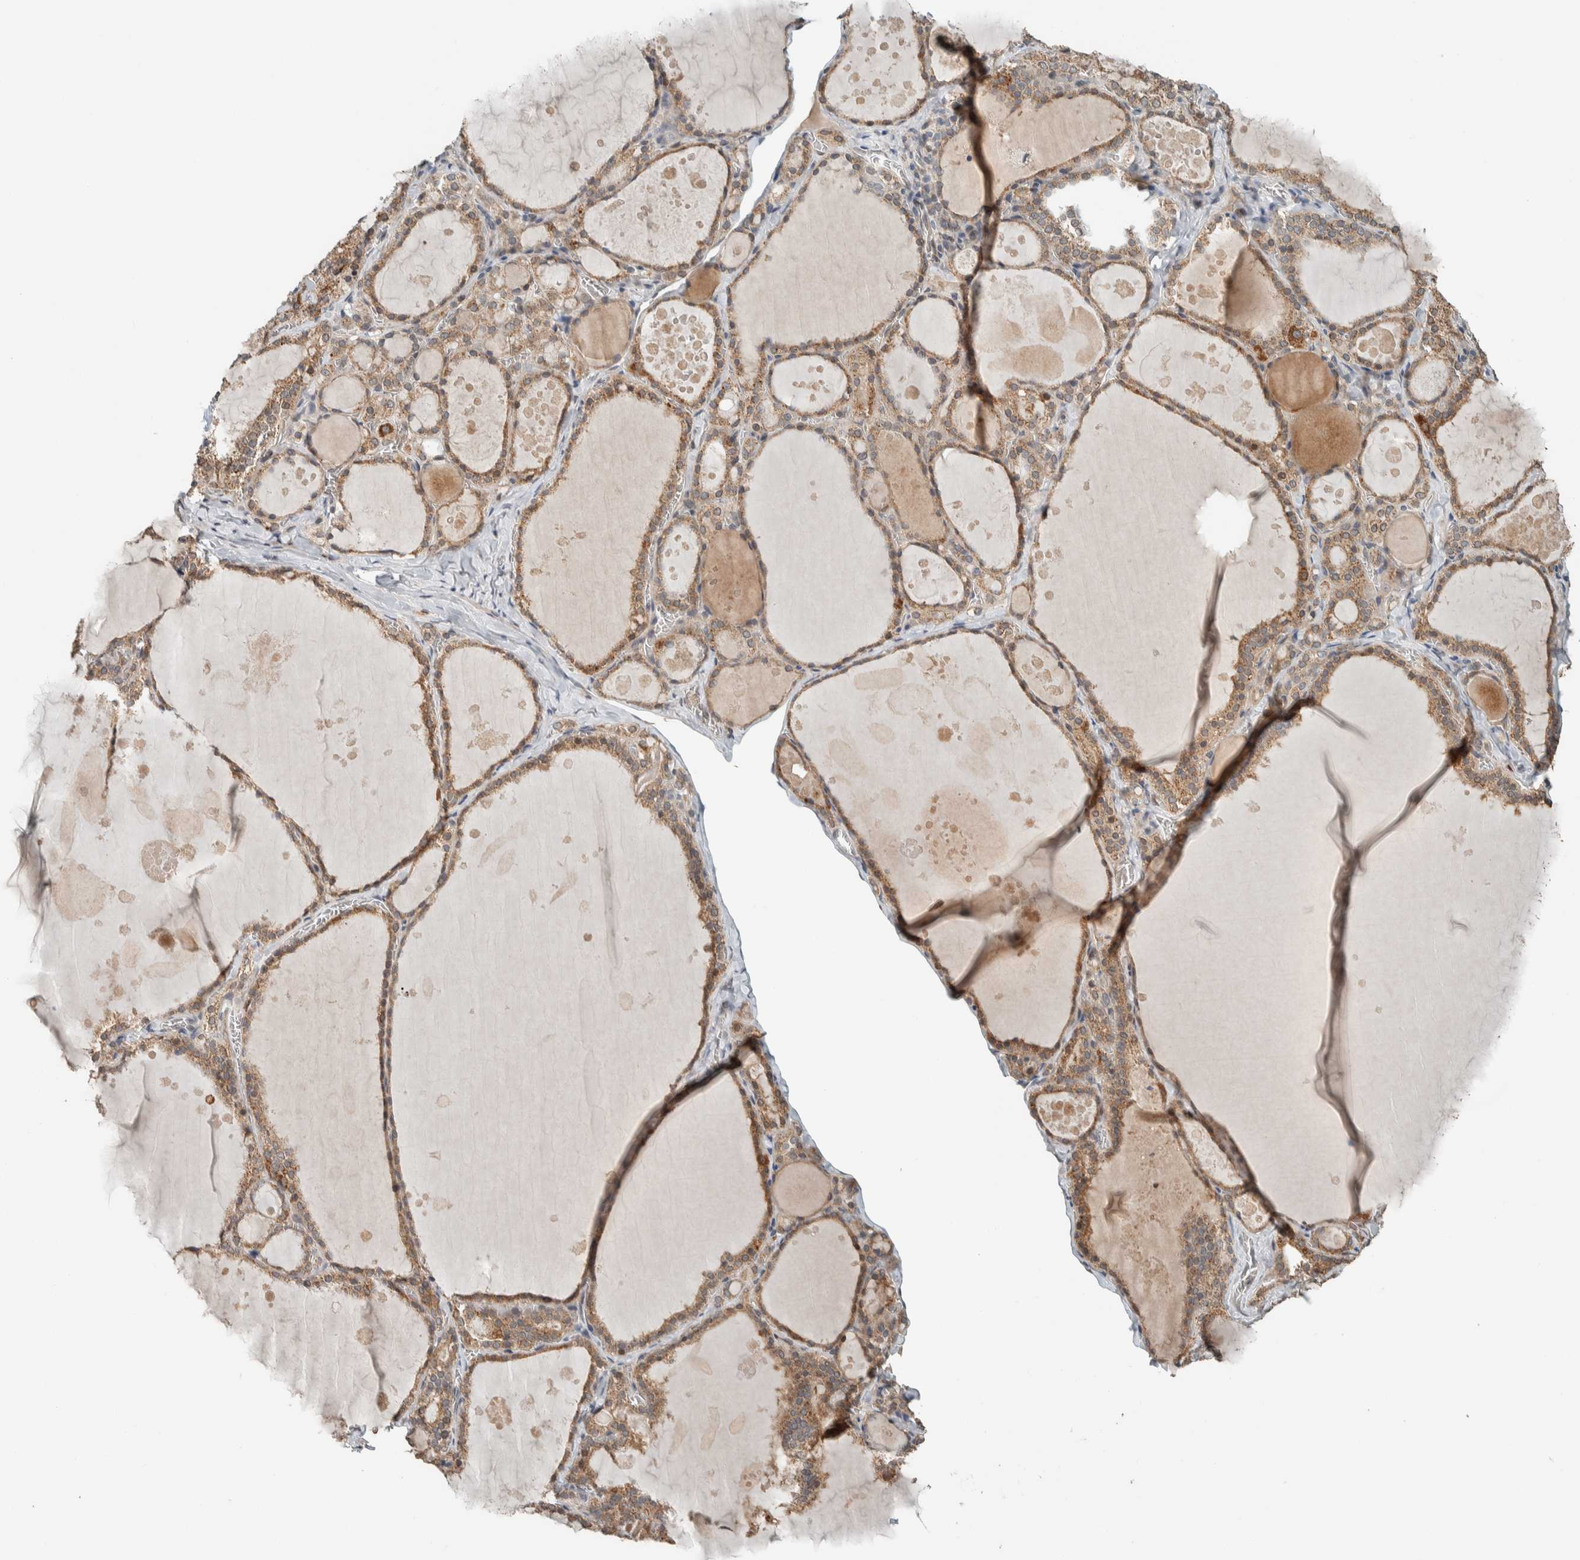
{"staining": {"intensity": "moderate", "quantity": ">75%", "location": "cytoplasmic/membranous"}, "tissue": "thyroid gland", "cell_type": "Glandular cells", "image_type": "normal", "snomed": [{"axis": "morphology", "description": "Normal tissue, NOS"}, {"axis": "topography", "description": "Thyroid gland"}], "caption": "The histopathology image displays immunohistochemical staining of benign thyroid gland. There is moderate cytoplasmic/membranous positivity is appreciated in approximately >75% of glandular cells. Using DAB (3,3'-diaminobenzidine) (brown) and hematoxylin (blue) stains, captured at high magnification using brightfield microscopy.", "gene": "NBR1", "patient": {"sex": "male", "age": 56}}